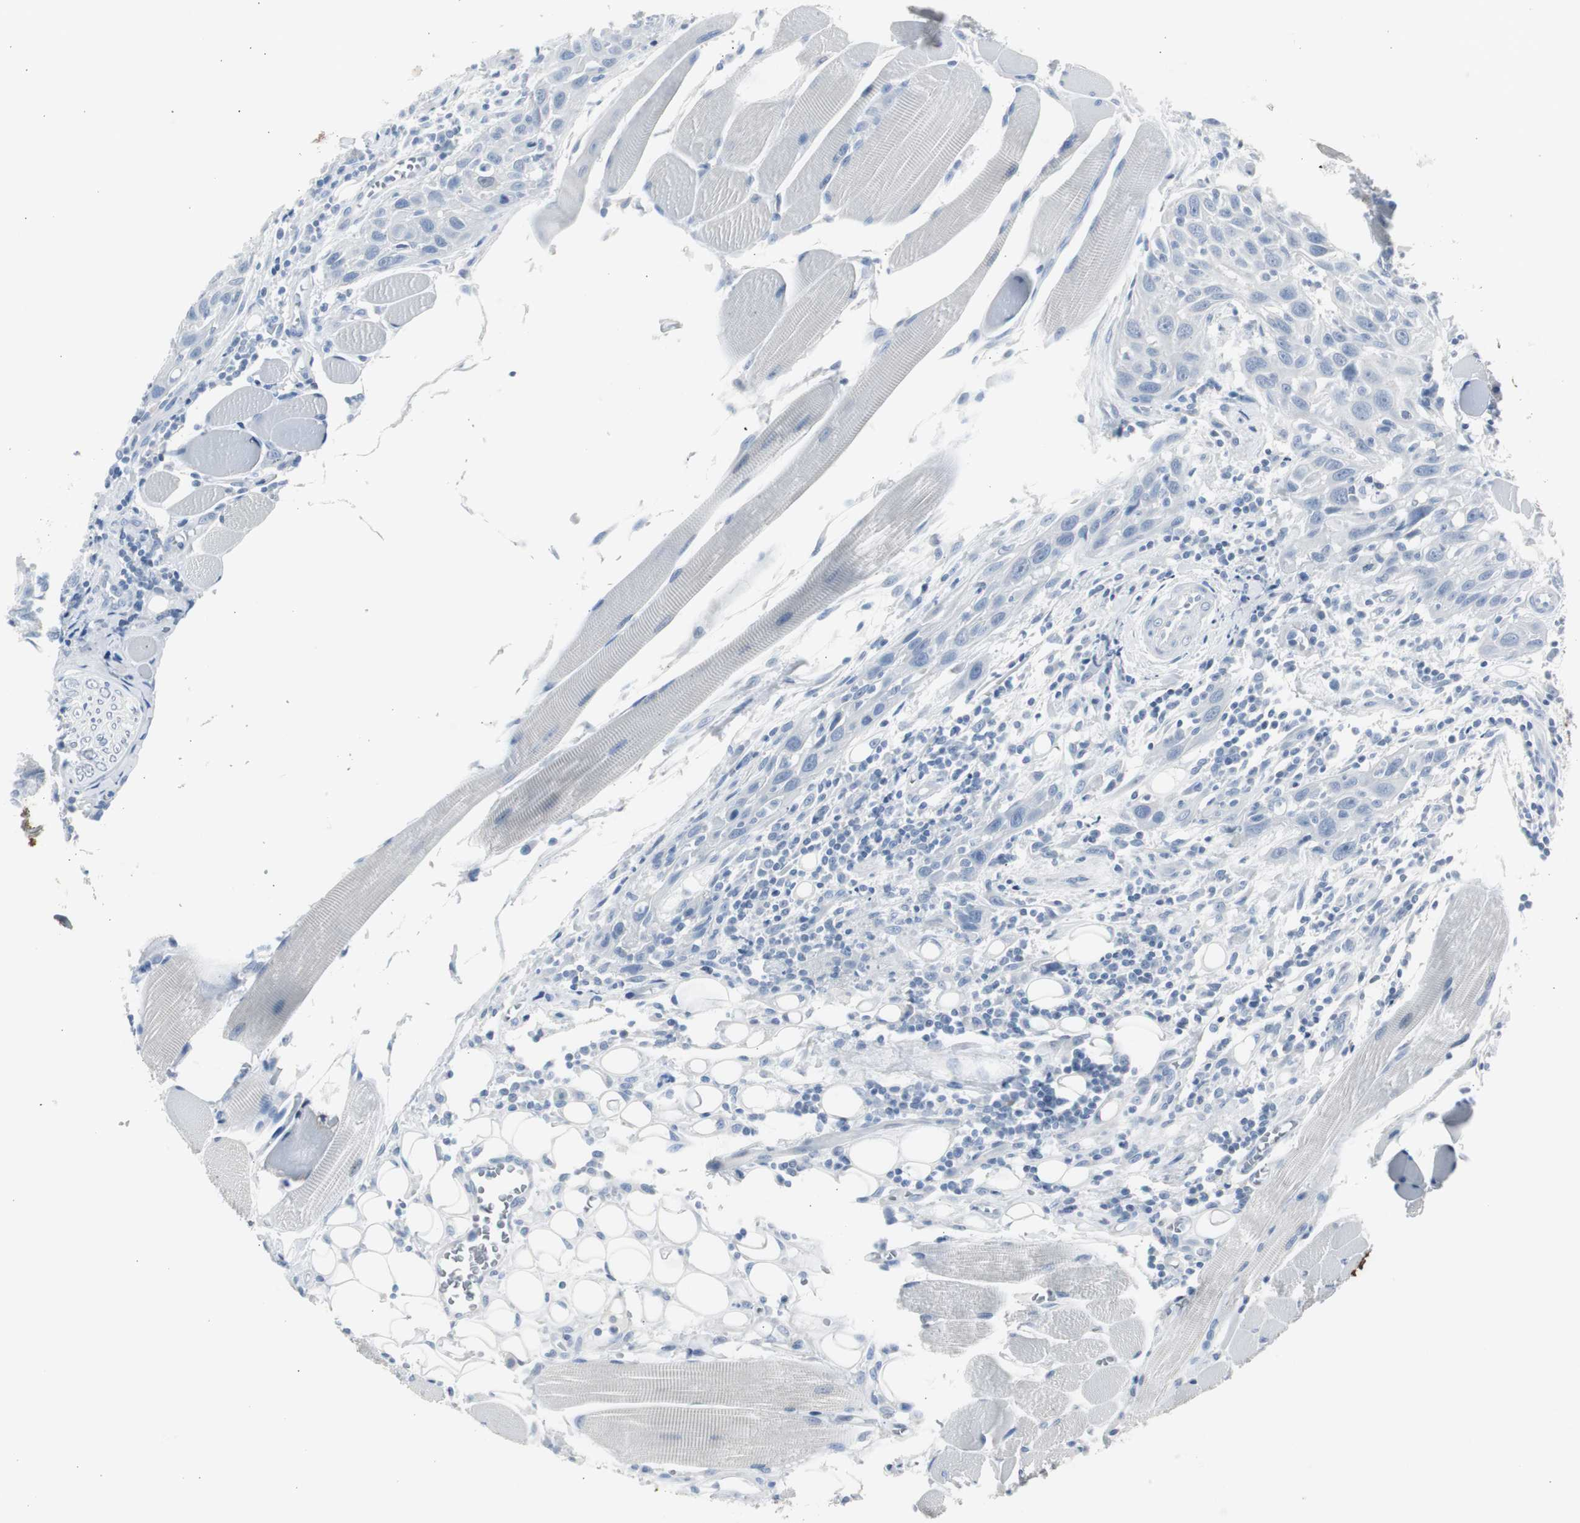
{"staining": {"intensity": "negative", "quantity": "none", "location": "none"}, "tissue": "head and neck cancer", "cell_type": "Tumor cells", "image_type": "cancer", "snomed": [{"axis": "morphology", "description": "Squamous cell carcinoma, NOS"}, {"axis": "topography", "description": "Oral tissue"}, {"axis": "topography", "description": "Head-Neck"}], "caption": "IHC photomicrograph of squamous cell carcinoma (head and neck) stained for a protein (brown), which displays no expression in tumor cells.", "gene": "S100A7", "patient": {"sex": "female", "age": 50}}